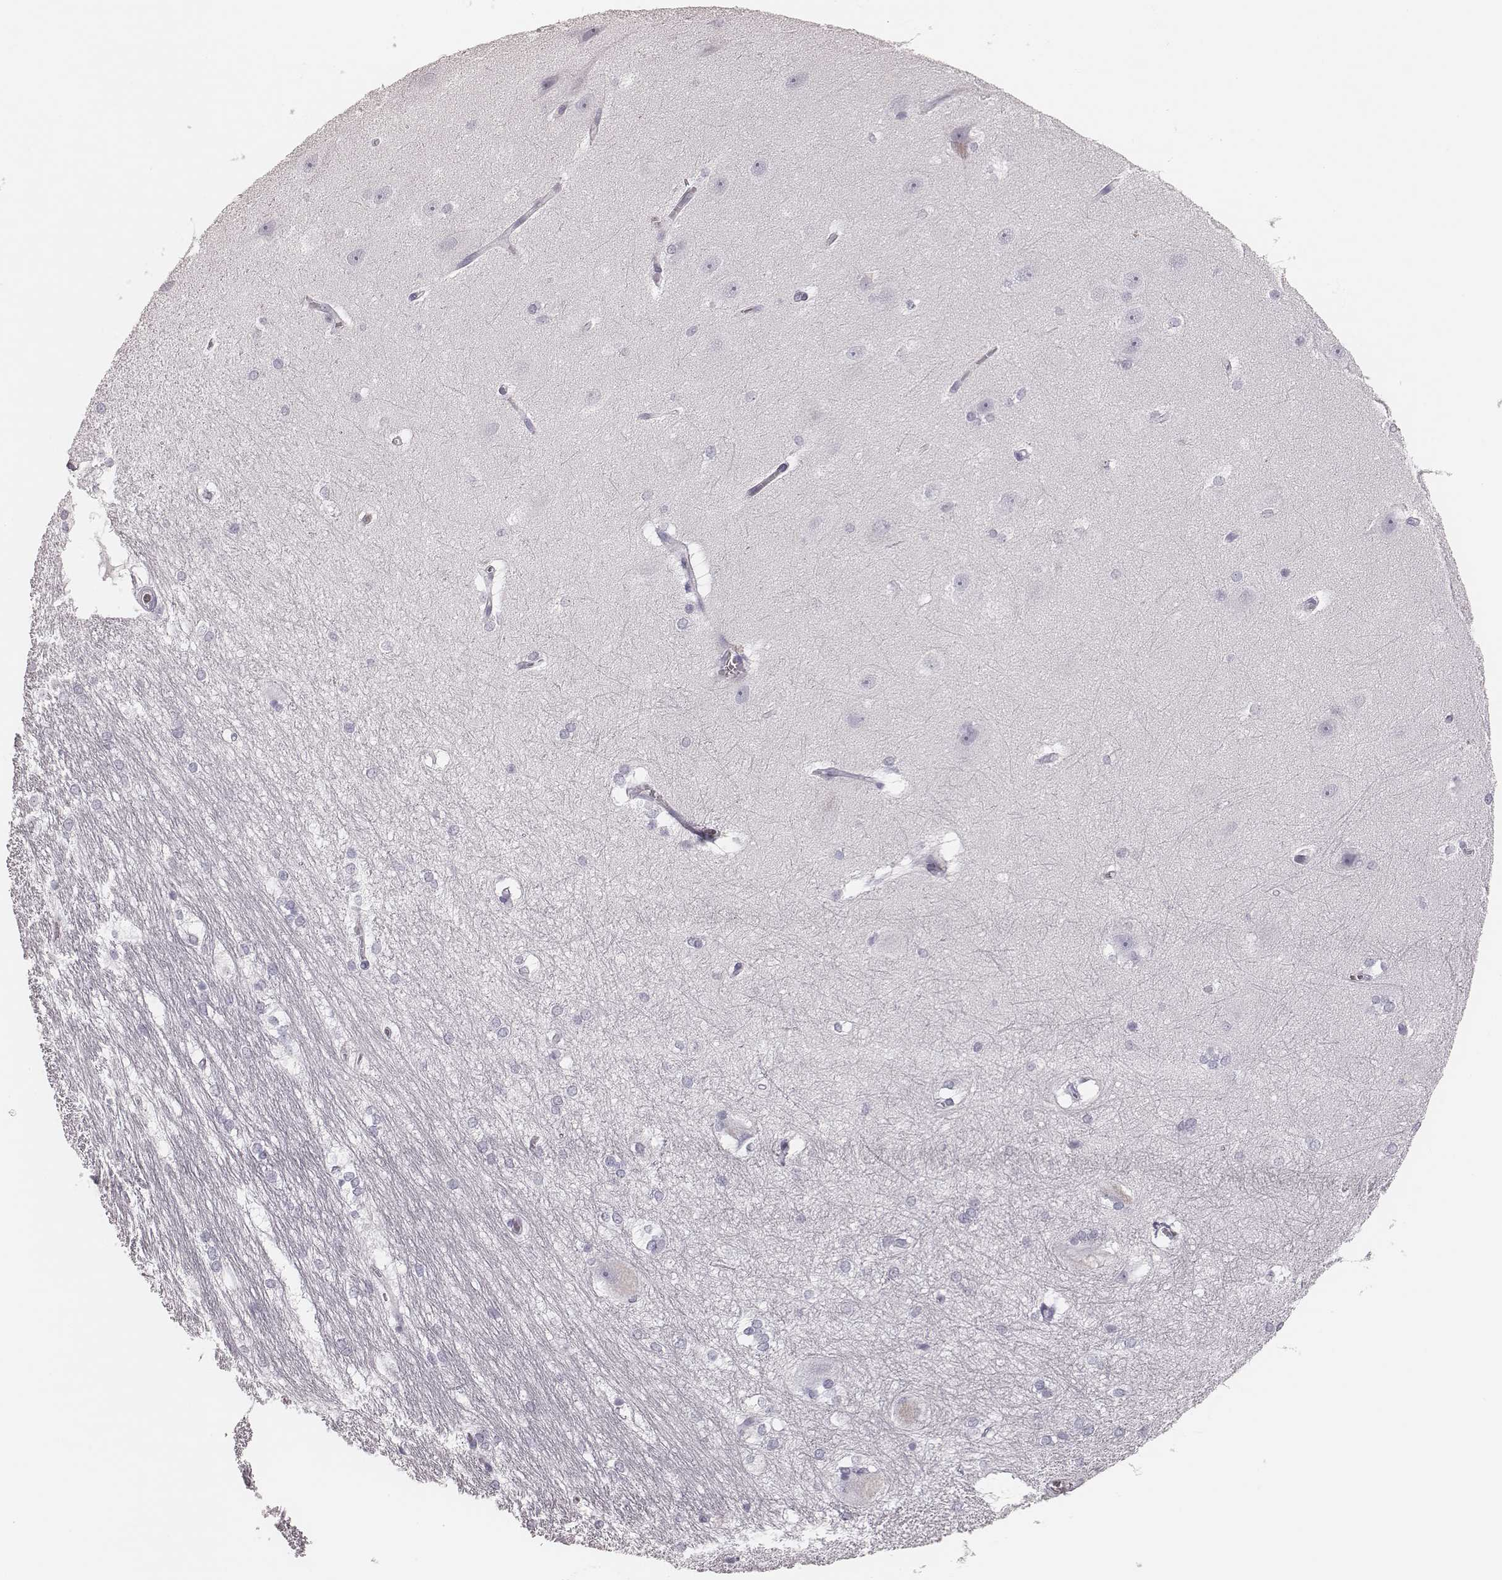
{"staining": {"intensity": "negative", "quantity": "none", "location": "none"}, "tissue": "hippocampus", "cell_type": "Glial cells", "image_type": "normal", "snomed": [{"axis": "morphology", "description": "Normal tissue, NOS"}, {"axis": "topography", "description": "Cerebral cortex"}, {"axis": "topography", "description": "Hippocampus"}], "caption": "IHC of benign human hippocampus exhibits no staining in glial cells.", "gene": "ELANE", "patient": {"sex": "female", "age": 19}}